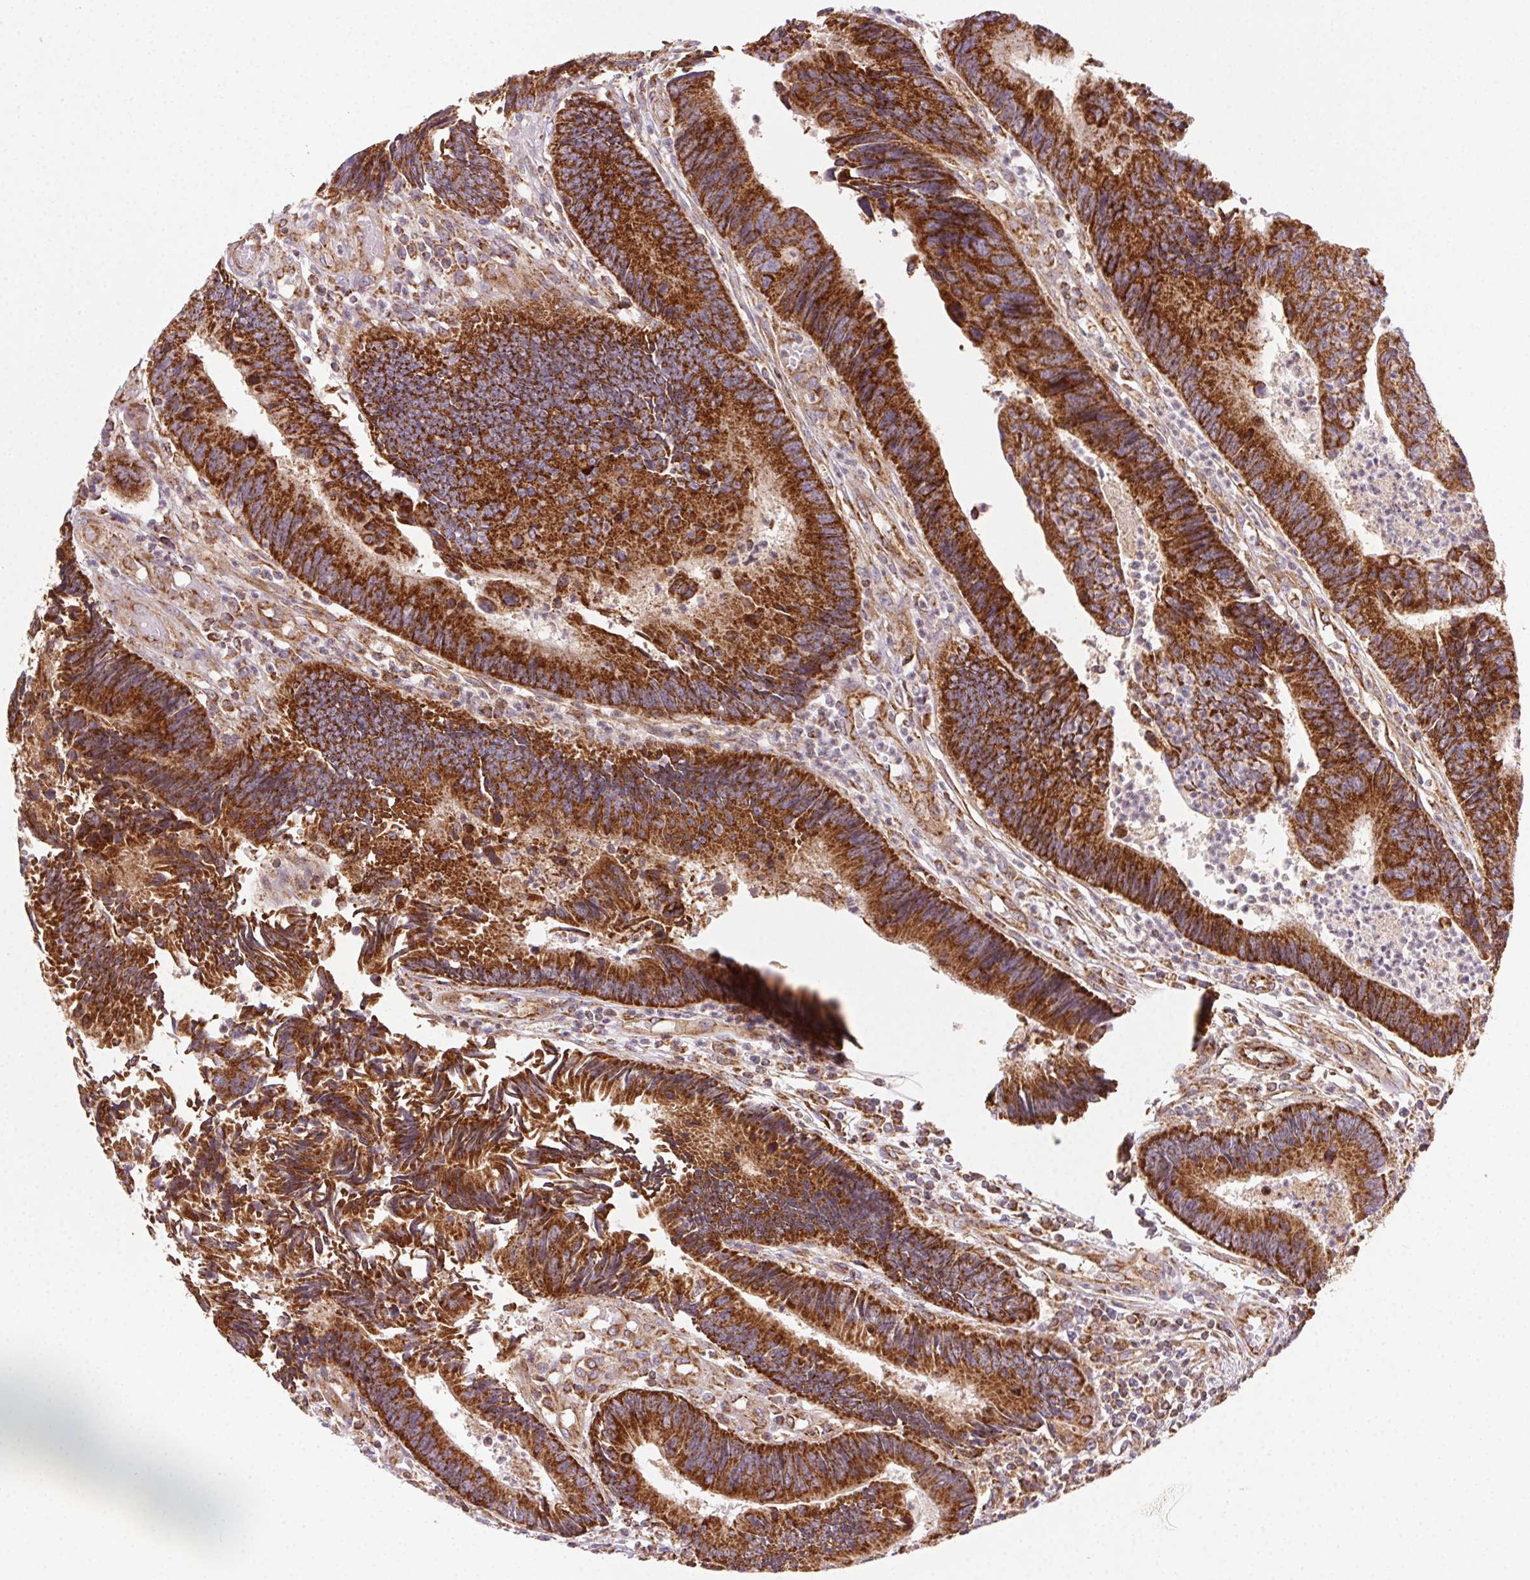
{"staining": {"intensity": "strong", "quantity": ">75%", "location": "cytoplasmic/membranous"}, "tissue": "colorectal cancer", "cell_type": "Tumor cells", "image_type": "cancer", "snomed": [{"axis": "morphology", "description": "Adenocarcinoma, NOS"}, {"axis": "topography", "description": "Colon"}], "caption": "Tumor cells show high levels of strong cytoplasmic/membranous positivity in approximately >75% of cells in human adenocarcinoma (colorectal). The protein of interest is stained brown, and the nuclei are stained in blue (DAB IHC with brightfield microscopy, high magnification).", "gene": "CLPB", "patient": {"sex": "female", "age": 67}}